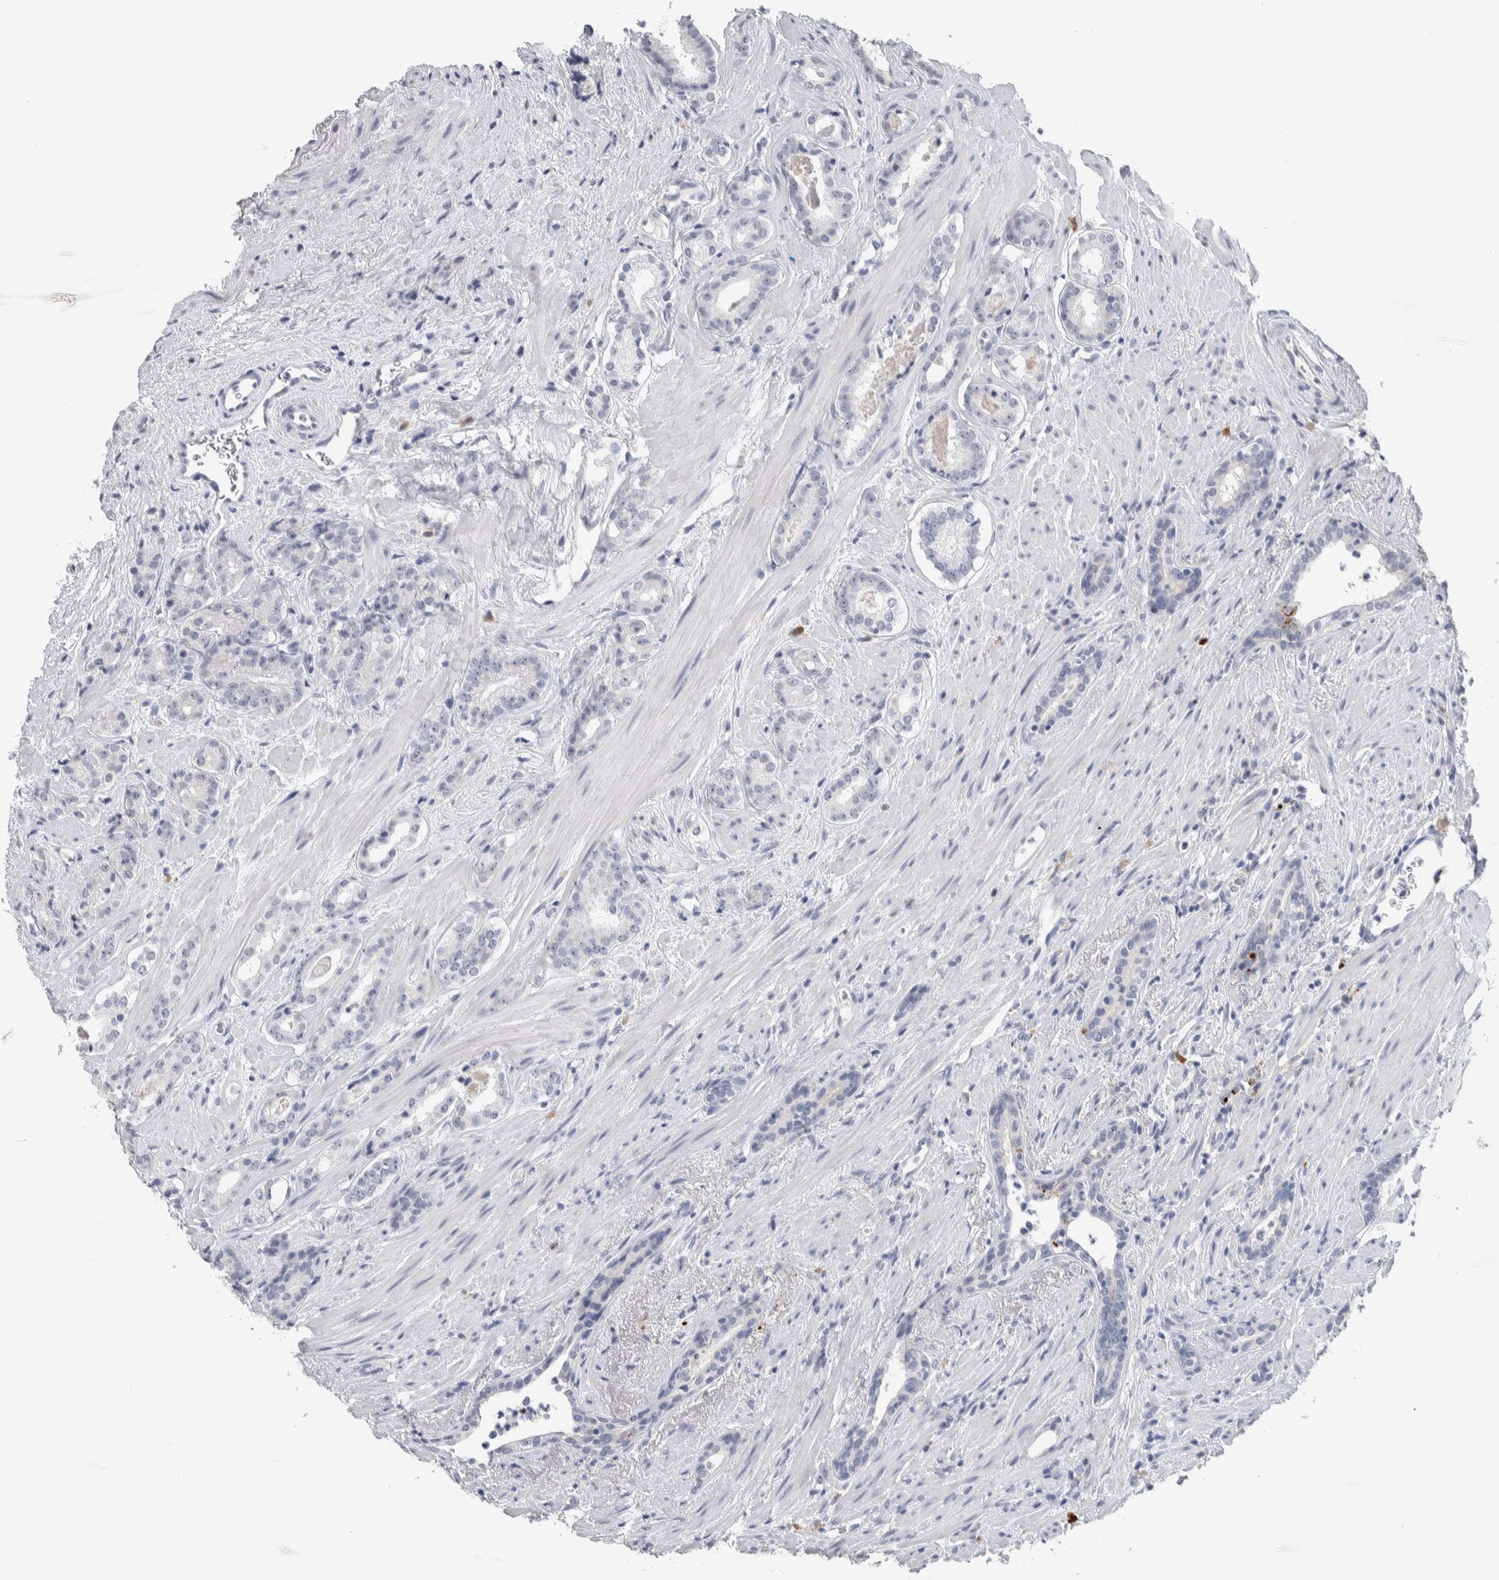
{"staining": {"intensity": "negative", "quantity": "none", "location": "none"}, "tissue": "prostate cancer", "cell_type": "Tumor cells", "image_type": "cancer", "snomed": [{"axis": "morphology", "description": "Adenocarcinoma, High grade"}, {"axis": "topography", "description": "Prostate"}], "caption": "High power microscopy image of an IHC image of high-grade adenocarcinoma (prostate), revealing no significant positivity in tumor cells.", "gene": "TMEM102", "patient": {"sex": "male", "age": 71}}